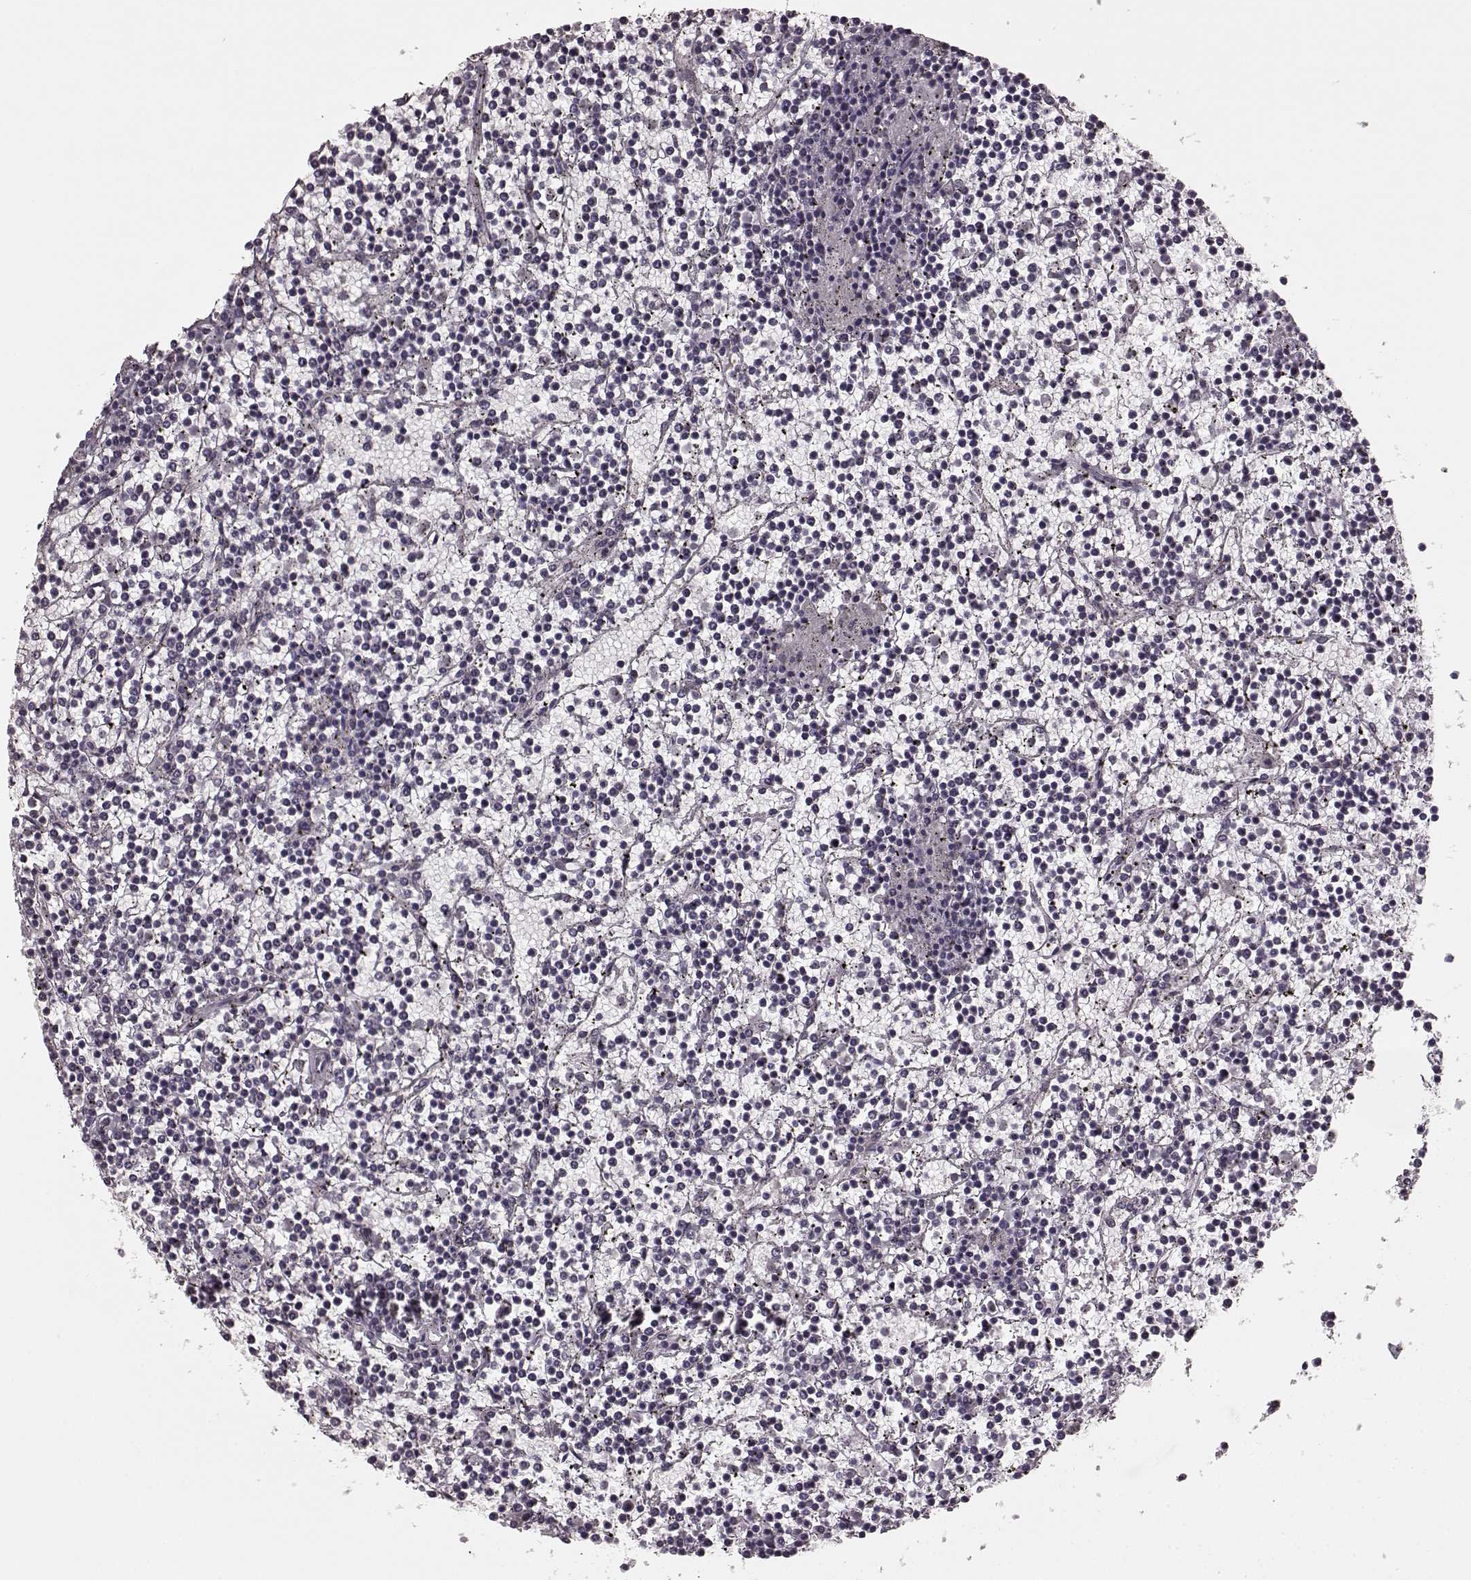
{"staining": {"intensity": "negative", "quantity": "none", "location": "none"}, "tissue": "lymphoma", "cell_type": "Tumor cells", "image_type": "cancer", "snomed": [{"axis": "morphology", "description": "Malignant lymphoma, non-Hodgkin's type, Low grade"}, {"axis": "topography", "description": "Spleen"}], "caption": "Immunohistochemistry (IHC) photomicrograph of human malignant lymphoma, non-Hodgkin's type (low-grade) stained for a protein (brown), which reveals no staining in tumor cells.", "gene": "PRKCE", "patient": {"sex": "female", "age": 19}}